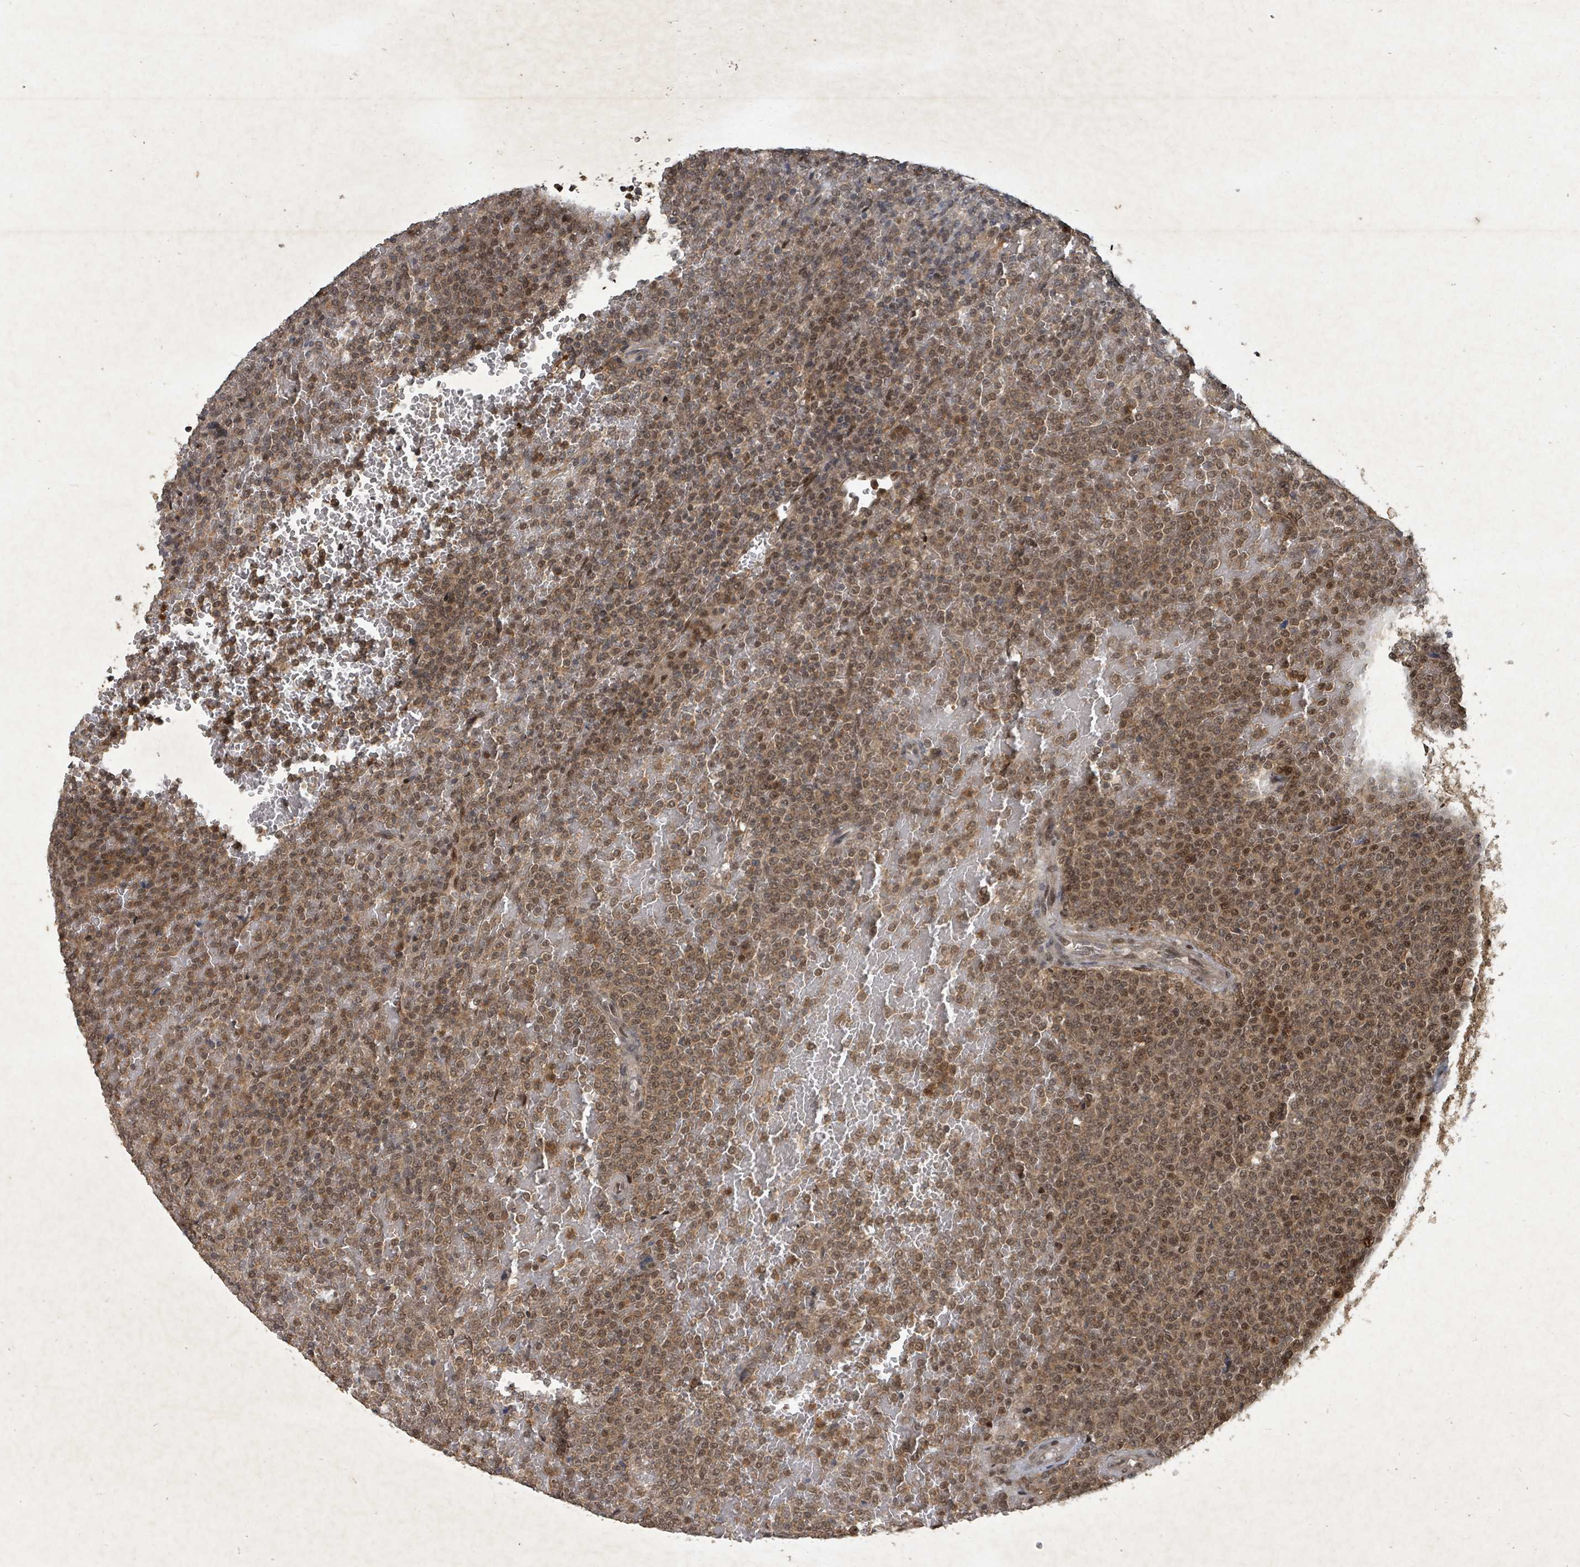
{"staining": {"intensity": "moderate", "quantity": ">75%", "location": "nuclear"}, "tissue": "lymphoma", "cell_type": "Tumor cells", "image_type": "cancer", "snomed": [{"axis": "morphology", "description": "Malignant lymphoma, non-Hodgkin's type, Low grade"}, {"axis": "topography", "description": "Spleen"}], "caption": "Human malignant lymphoma, non-Hodgkin's type (low-grade) stained for a protein (brown) shows moderate nuclear positive expression in about >75% of tumor cells.", "gene": "KDM4E", "patient": {"sex": "male", "age": 60}}